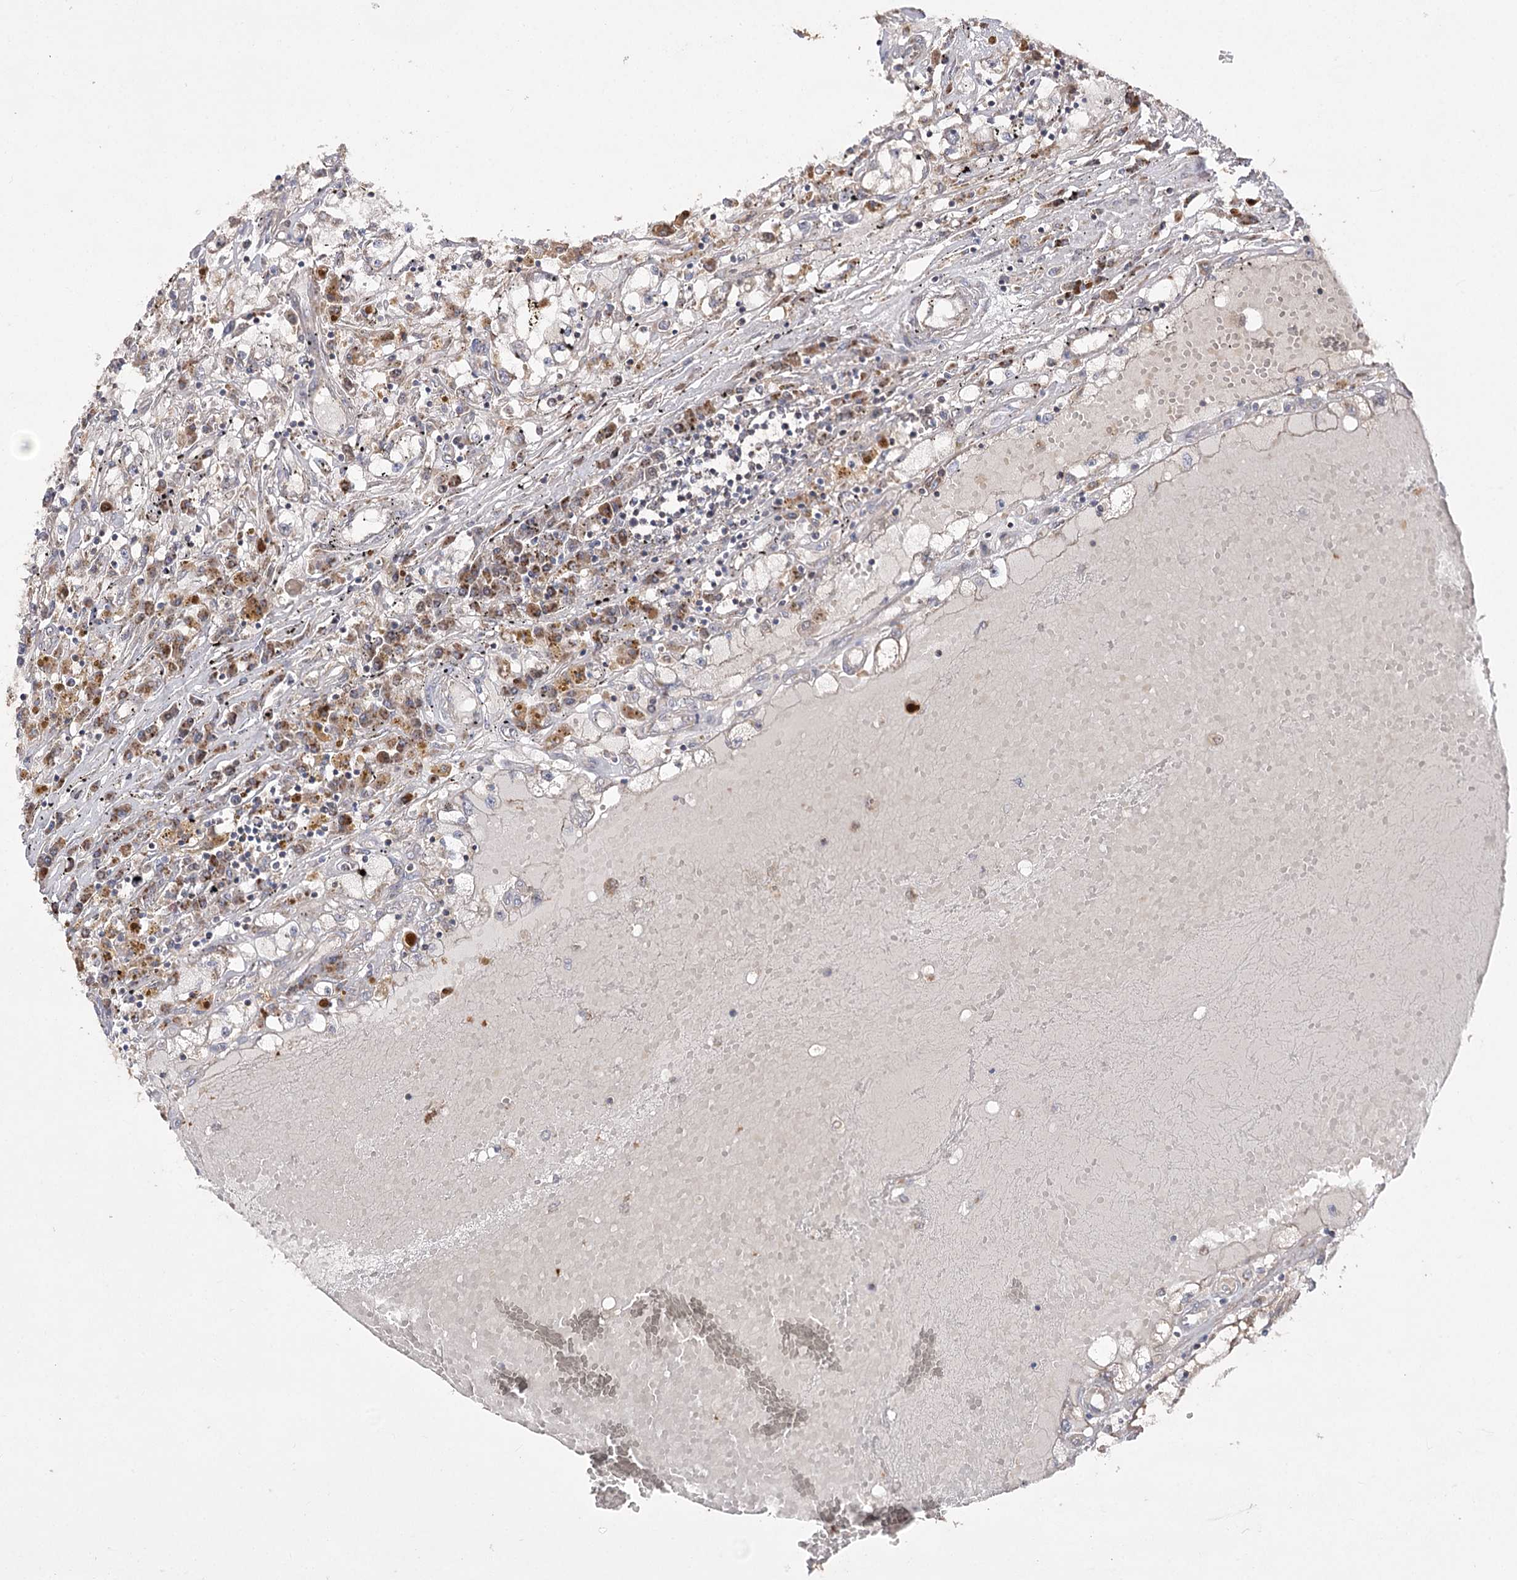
{"staining": {"intensity": "negative", "quantity": "none", "location": "none"}, "tissue": "renal cancer", "cell_type": "Tumor cells", "image_type": "cancer", "snomed": [{"axis": "morphology", "description": "Adenocarcinoma, NOS"}, {"axis": "topography", "description": "Kidney"}], "caption": "Tumor cells show no significant protein staining in renal cancer.", "gene": "NADK2", "patient": {"sex": "male", "age": 56}}